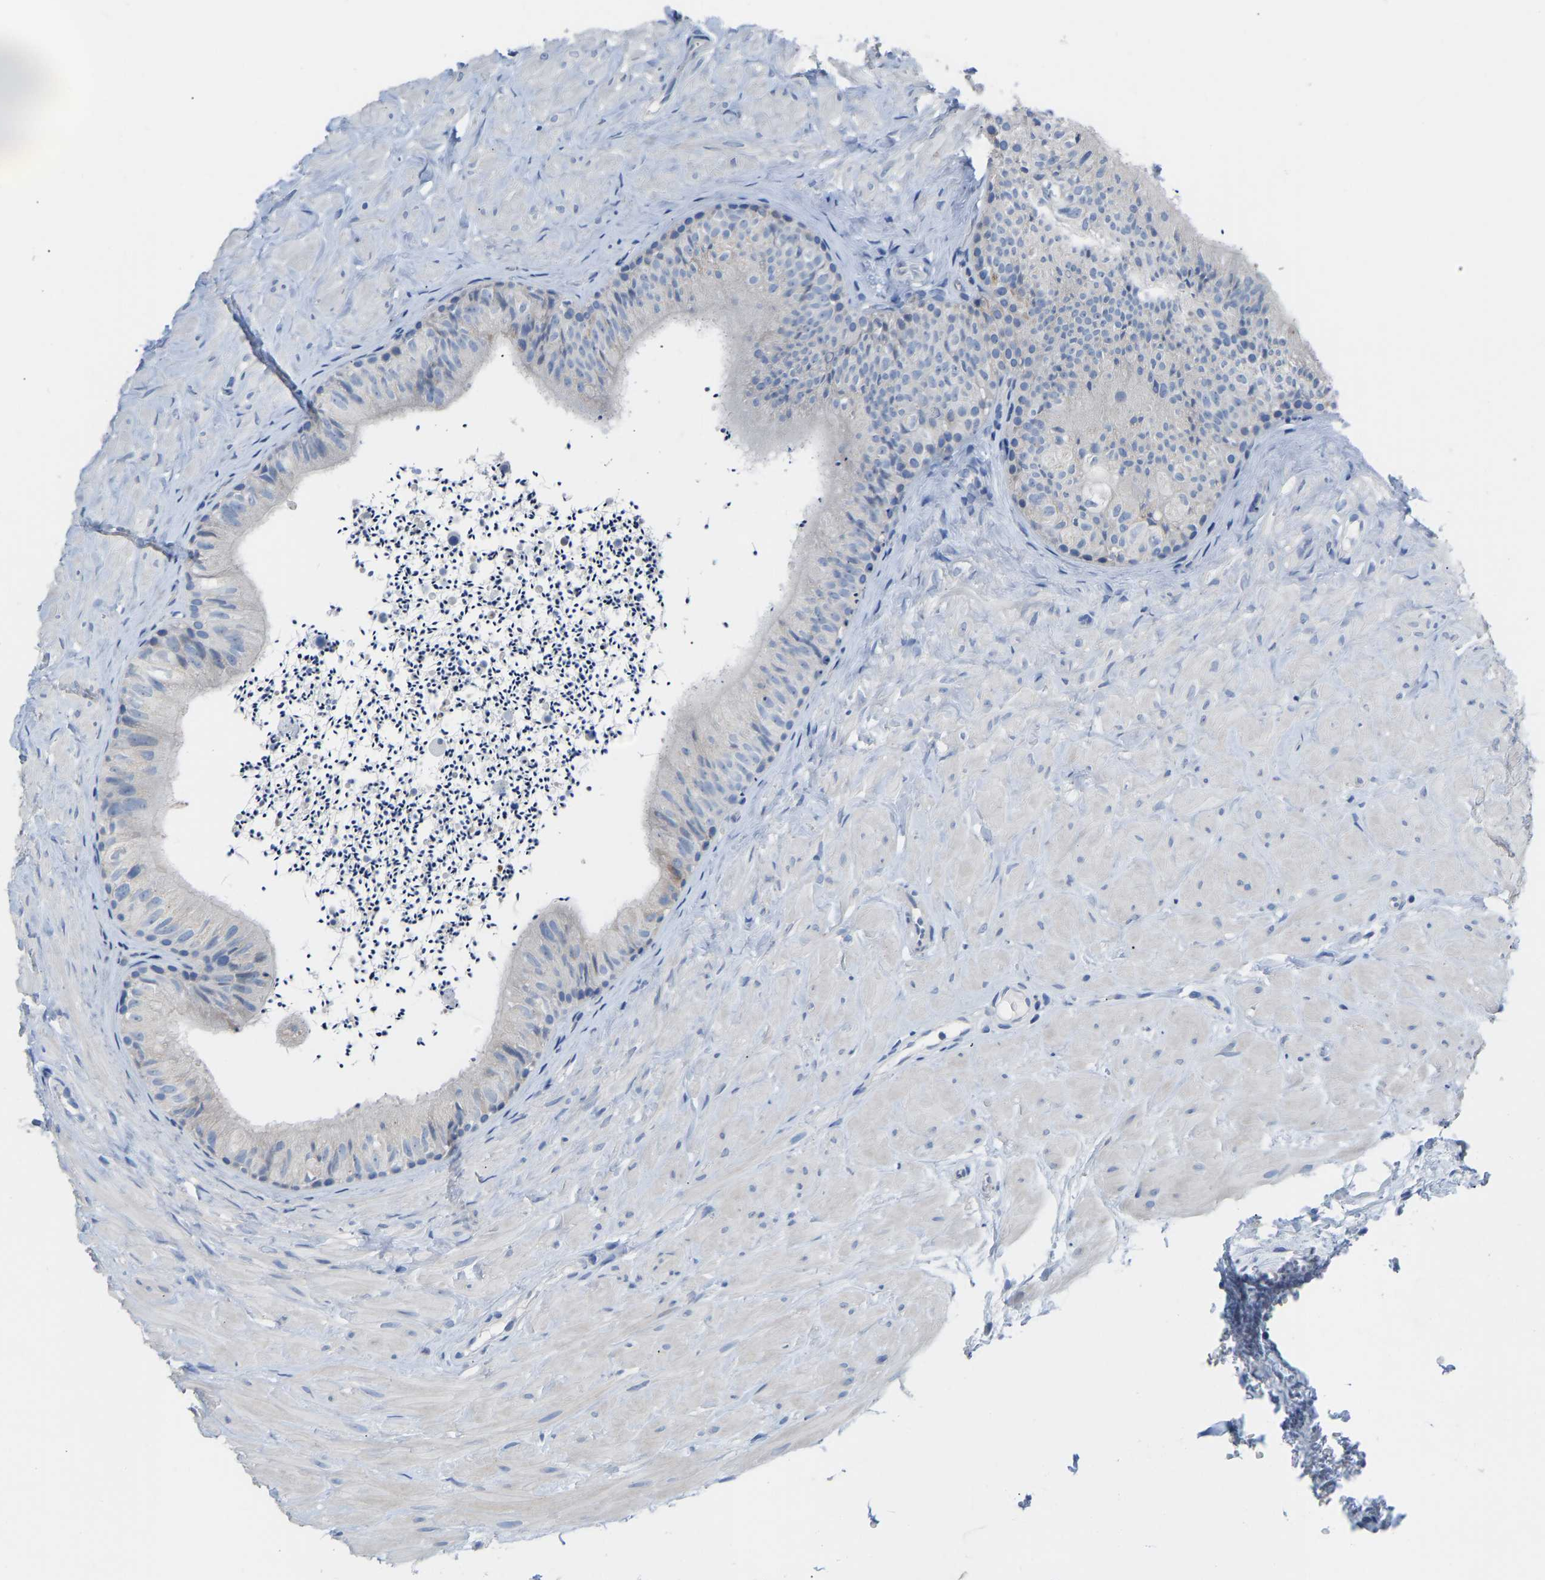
{"staining": {"intensity": "negative", "quantity": "none", "location": "none"}, "tissue": "epididymis", "cell_type": "Glandular cells", "image_type": "normal", "snomed": [{"axis": "morphology", "description": "Normal tissue, NOS"}, {"axis": "topography", "description": "Epididymis"}], "caption": "The image exhibits no significant positivity in glandular cells of epididymis. (Brightfield microscopy of DAB (3,3'-diaminobenzidine) IHC at high magnification).", "gene": "OLIG2", "patient": {"sex": "male", "age": 56}}